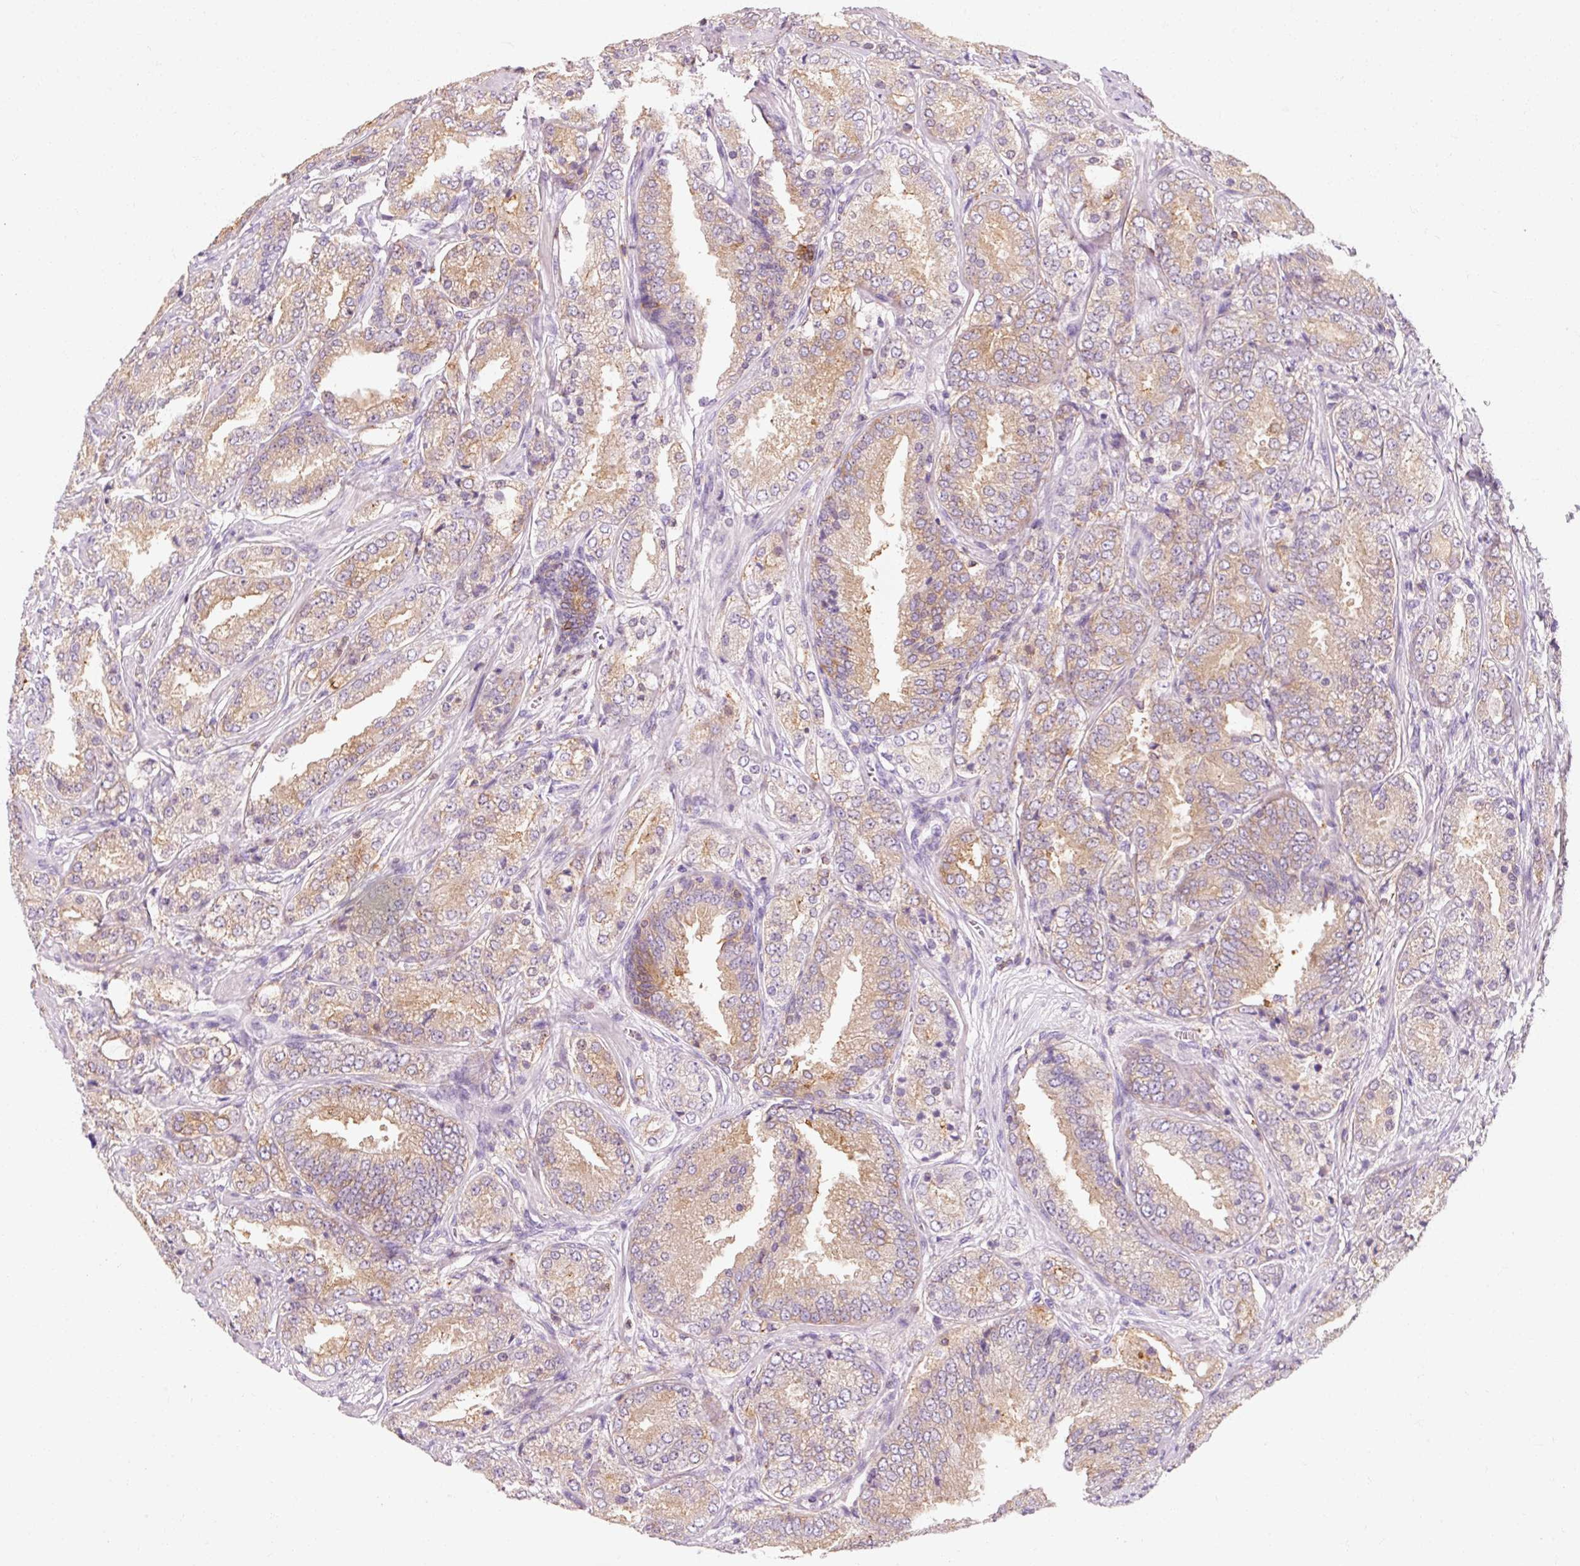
{"staining": {"intensity": "weak", "quantity": "25%-75%", "location": "cytoplasmic/membranous"}, "tissue": "prostate cancer", "cell_type": "Tumor cells", "image_type": "cancer", "snomed": [{"axis": "morphology", "description": "Adenocarcinoma, High grade"}, {"axis": "topography", "description": "Prostate"}], "caption": "High-magnification brightfield microscopy of prostate high-grade adenocarcinoma stained with DAB (brown) and counterstained with hematoxylin (blue). tumor cells exhibit weak cytoplasmic/membranous positivity is present in approximately25%-75% of cells.", "gene": "OR8K1", "patient": {"sex": "male", "age": 63}}